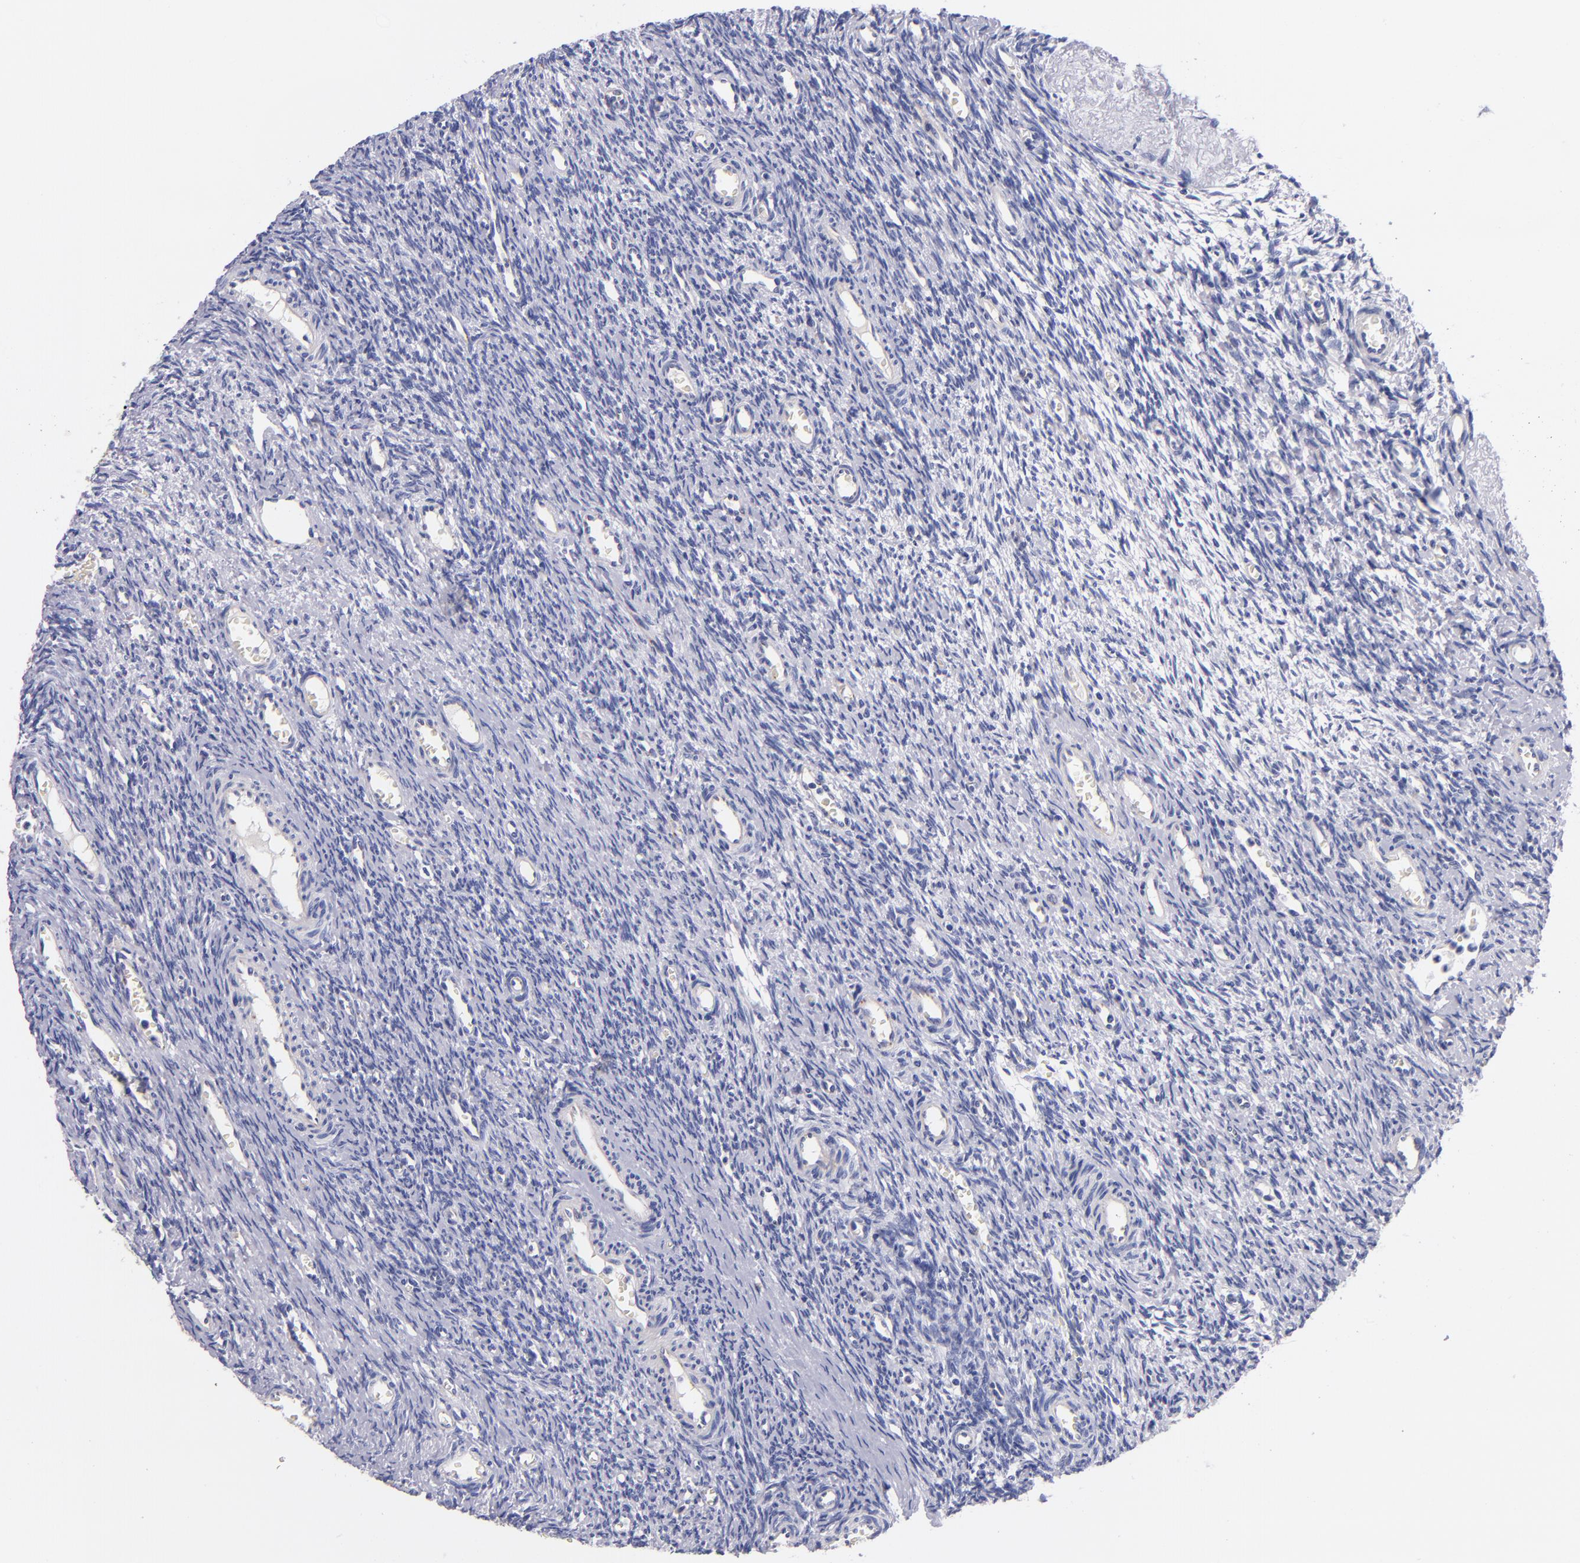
{"staining": {"intensity": "negative", "quantity": "none", "location": "none"}, "tissue": "ovary", "cell_type": "Follicle cells", "image_type": "normal", "snomed": [{"axis": "morphology", "description": "Normal tissue, NOS"}, {"axis": "topography", "description": "Ovary"}], "caption": "Immunohistochemistry (IHC) micrograph of normal ovary: ovary stained with DAB (3,3'-diaminobenzidine) reveals no significant protein positivity in follicle cells.", "gene": "NOS3", "patient": {"sex": "female", "age": 39}}